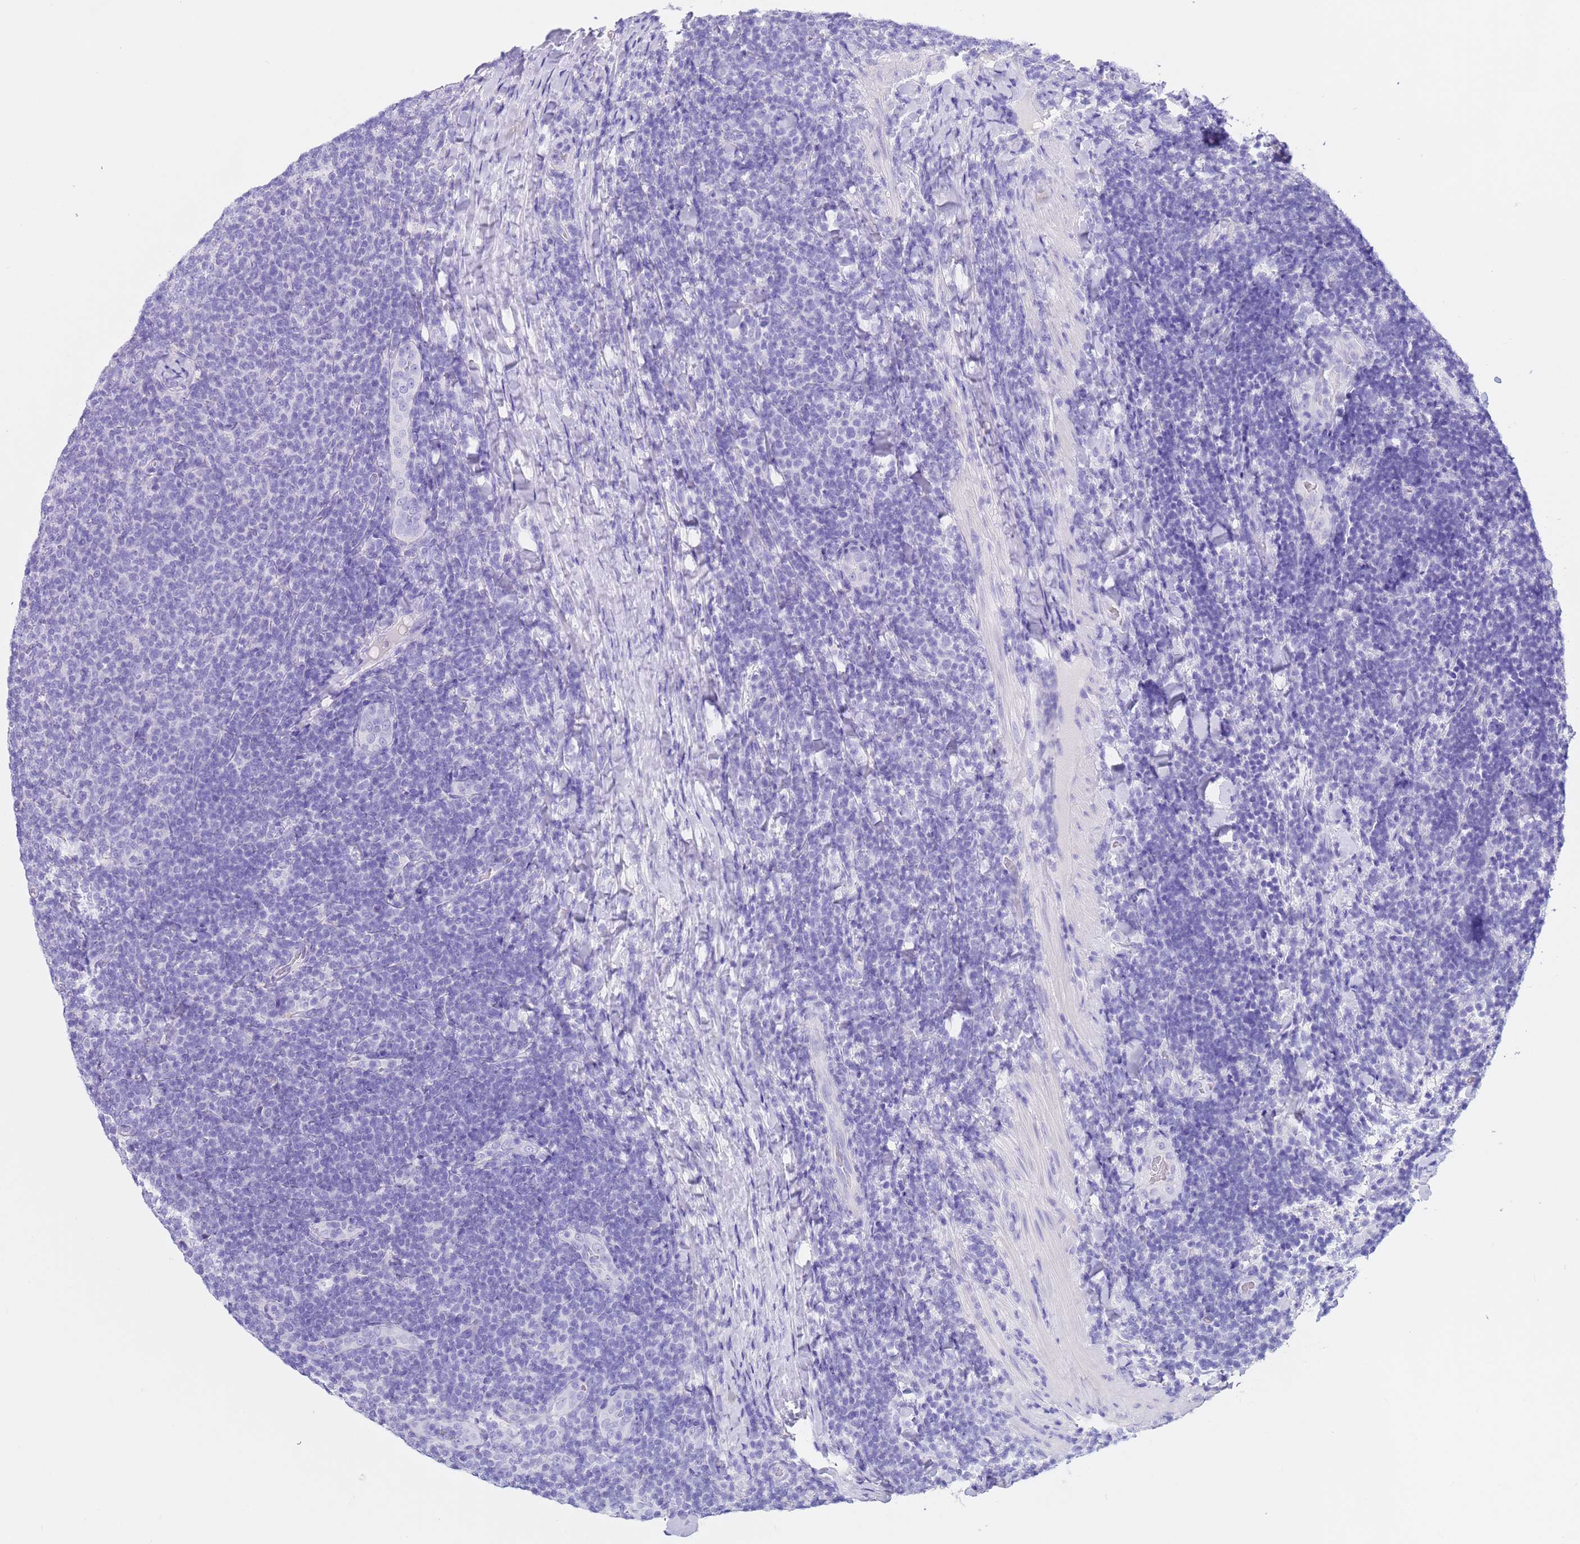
{"staining": {"intensity": "negative", "quantity": "none", "location": "none"}, "tissue": "lymphoma", "cell_type": "Tumor cells", "image_type": "cancer", "snomed": [{"axis": "morphology", "description": "Malignant lymphoma, non-Hodgkin's type, Low grade"}, {"axis": "topography", "description": "Lymph node"}], "caption": "Immunohistochemical staining of lymphoma reveals no significant positivity in tumor cells. Brightfield microscopy of IHC stained with DAB (3,3'-diaminobenzidine) (brown) and hematoxylin (blue), captured at high magnification.", "gene": "CPB1", "patient": {"sex": "male", "age": 66}}